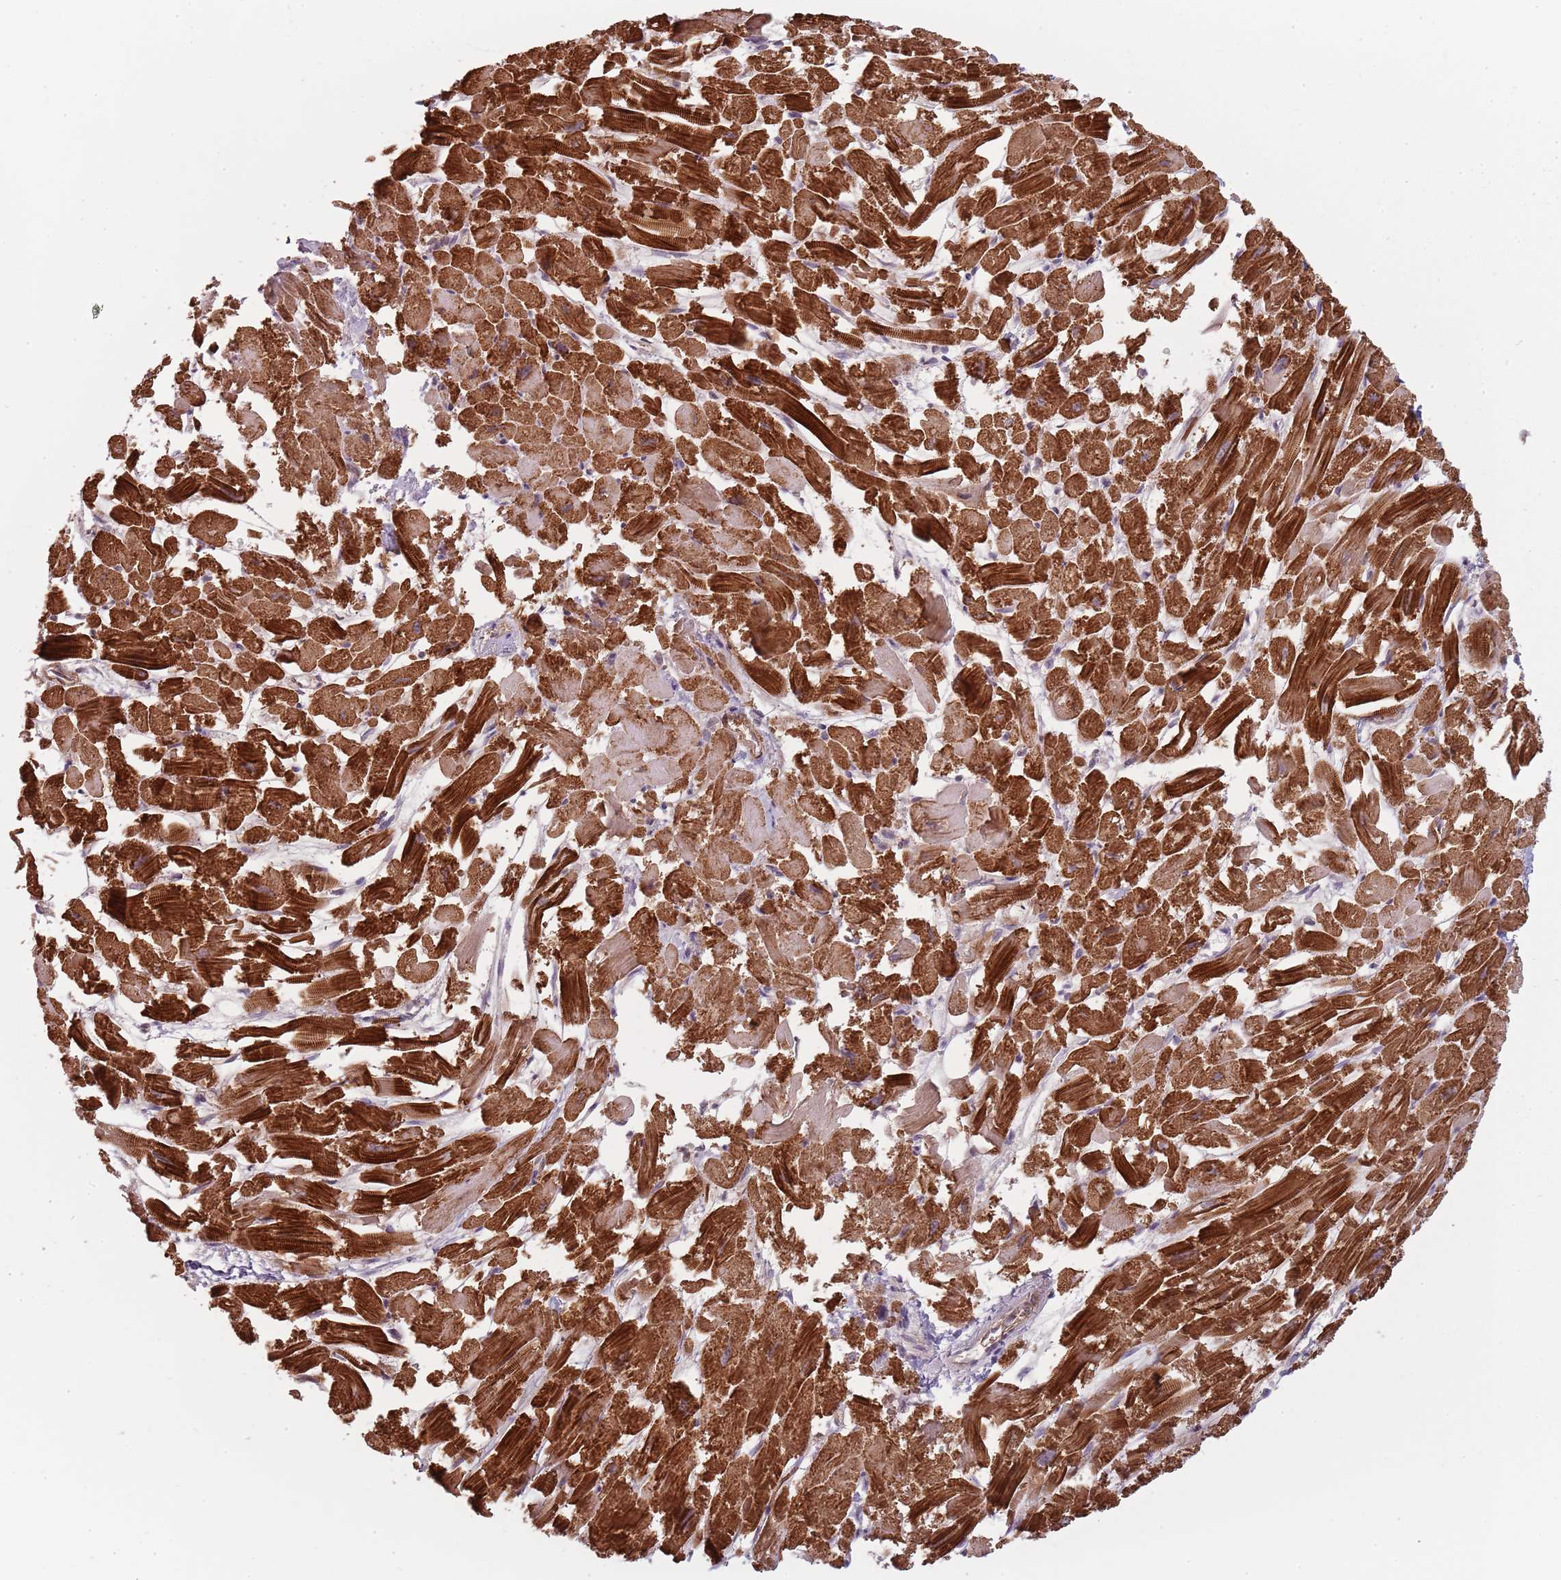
{"staining": {"intensity": "strong", "quantity": ">75%", "location": "cytoplasmic/membranous"}, "tissue": "heart muscle", "cell_type": "Cardiomyocytes", "image_type": "normal", "snomed": [{"axis": "morphology", "description": "Normal tissue, NOS"}, {"axis": "topography", "description": "Heart"}], "caption": "Immunohistochemistry (IHC) of benign human heart muscle demonstrates high levels of strong cytoplasmic/membranous staining in about >75% of cardiomyocytes. The protein of interest is stained brown, and the nuclei are stained in blue (DAB (3,3'-diaminobenzidine) IHC with brightfield microscopy, high magnification).", "gene": "PPP1R14C", "patient": {"sex": "male", "age": 54}}